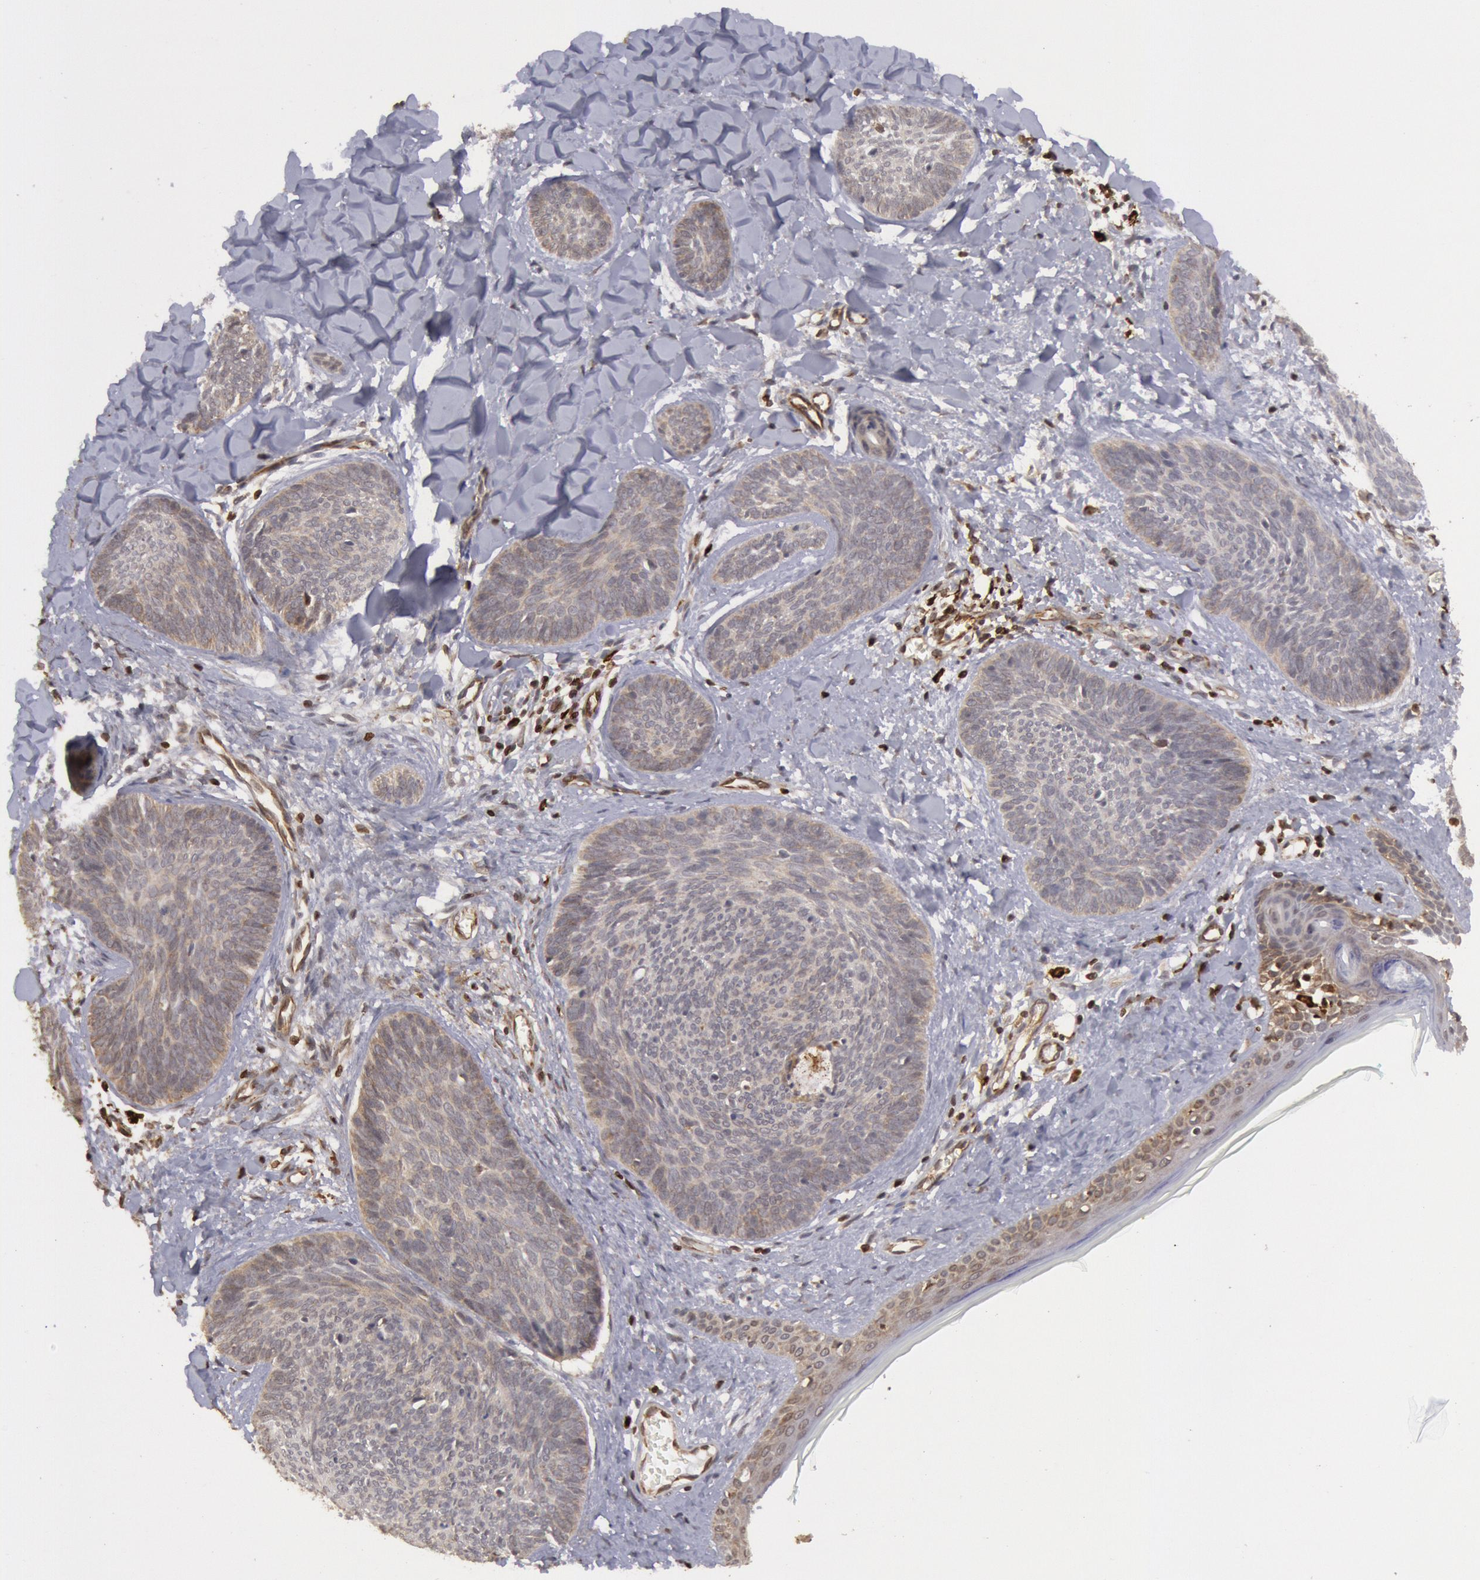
{"staining": {"intensity": "negative", "quantity": "none", "location": "none"}, "tissue": "skin cancer", "cell_type": "Tumor cells", "image_type": "cancer", "snomed": [{"axis": "morphology", "description": "Basal cell carcinoma"}, {"axis": "topography", "description": "Skin"}], "caption": "A histopathology image of skin cancer stained for a protein exhibits no brown staining in tumor cells.", "gene": "TAP2", "patient": {"sex": "female", "age": 81}}